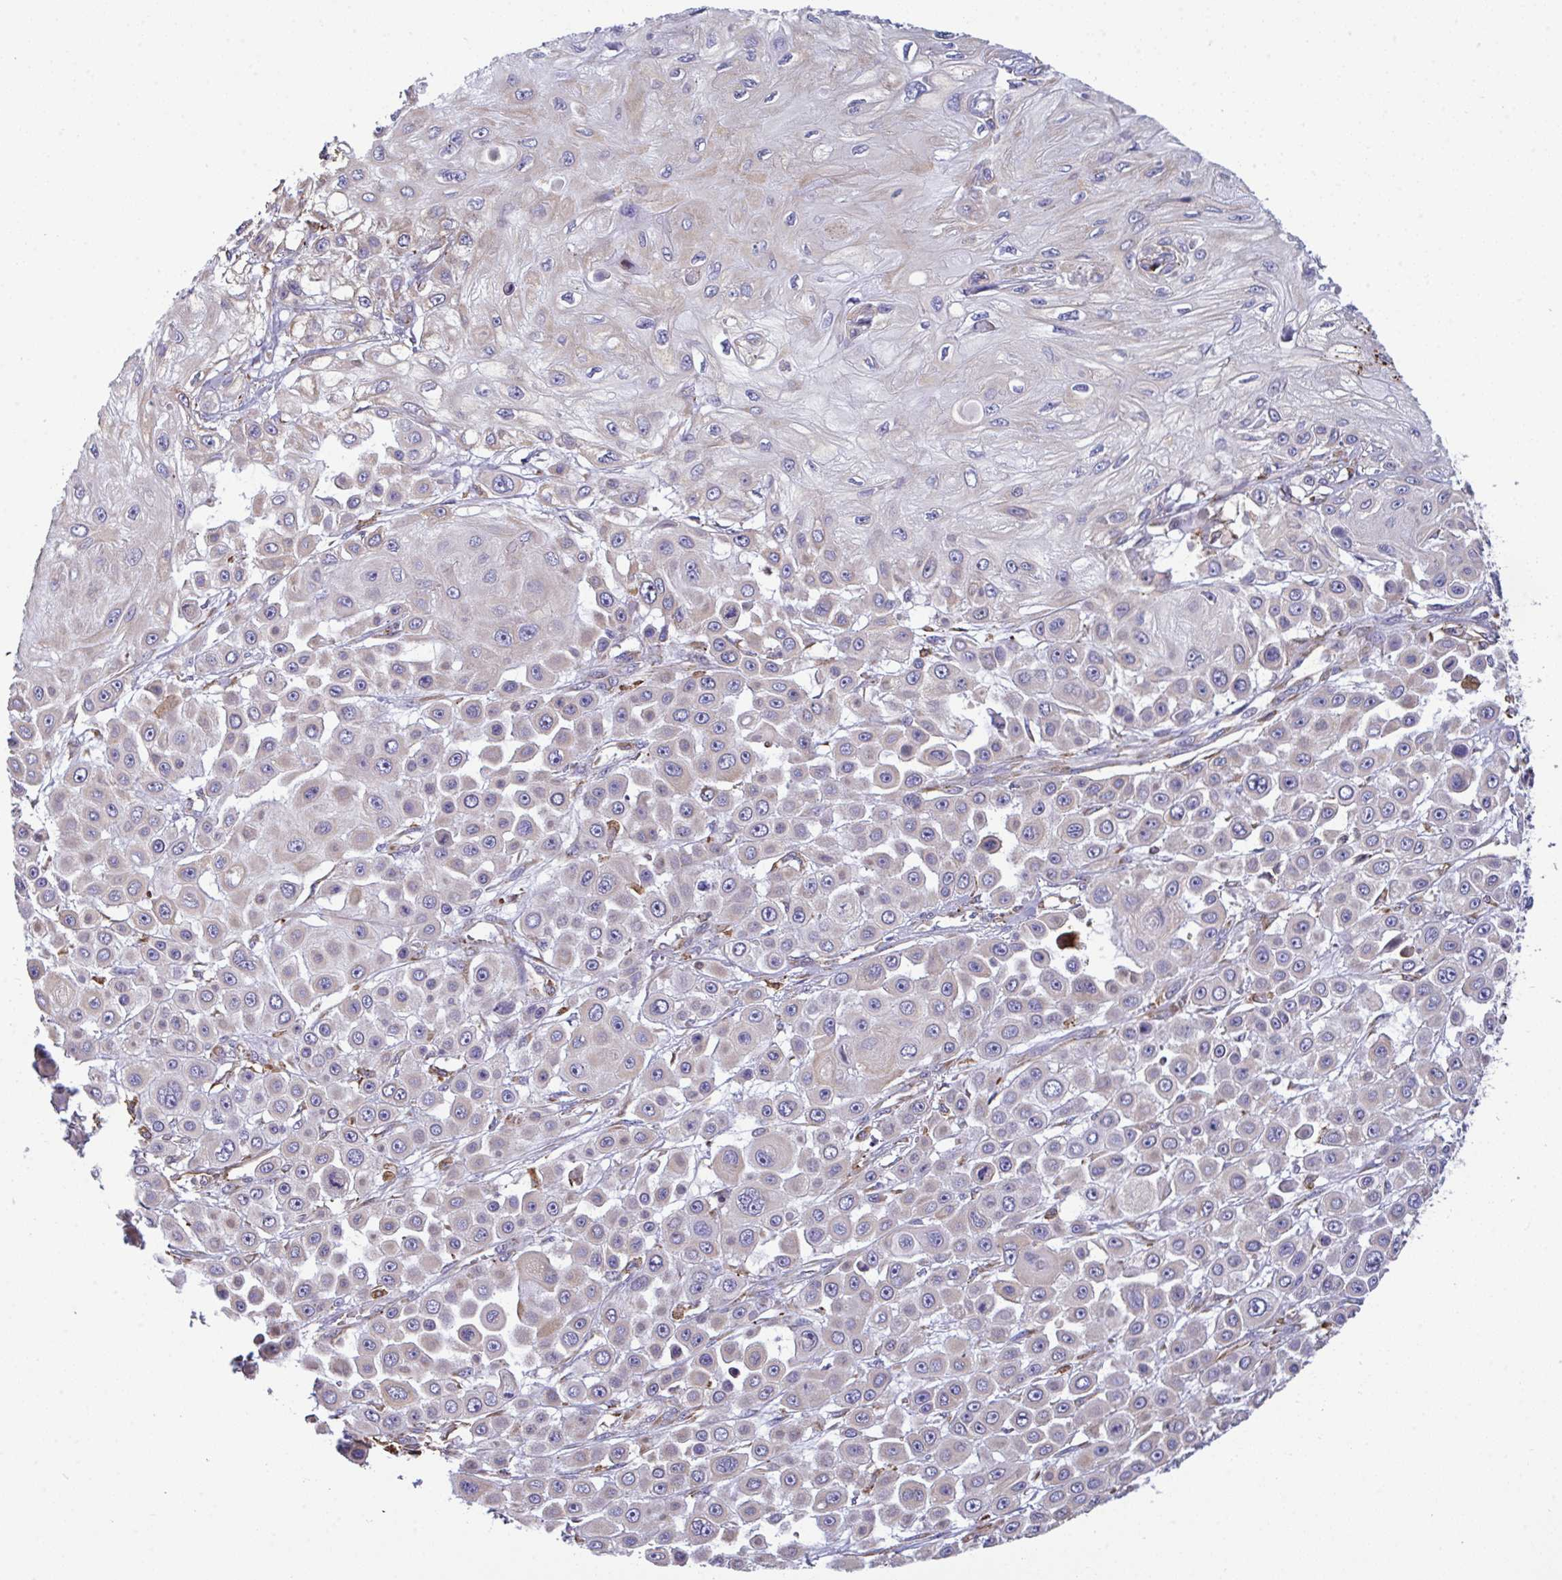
{"staining": {"intensity": "negative", "quantity": "none", "location": "none"}, "tissue": "skin cancer", "cell_type": "Tumor cells", "image_type": "cancer", "snomed": [{"axis": "morphology", "description": "Squamous cell carcinoma, NOS"}, {"axis": "topography", "description": "Skin"}], "caption": "High power microscopy histopathology image of an IHC photomicrograph of skin cancer (squamous cell carcinoma), revealing no significant expression in tumor cells.", "gene": "MYMK", "patient": {"sex": "male", "age": 67}}